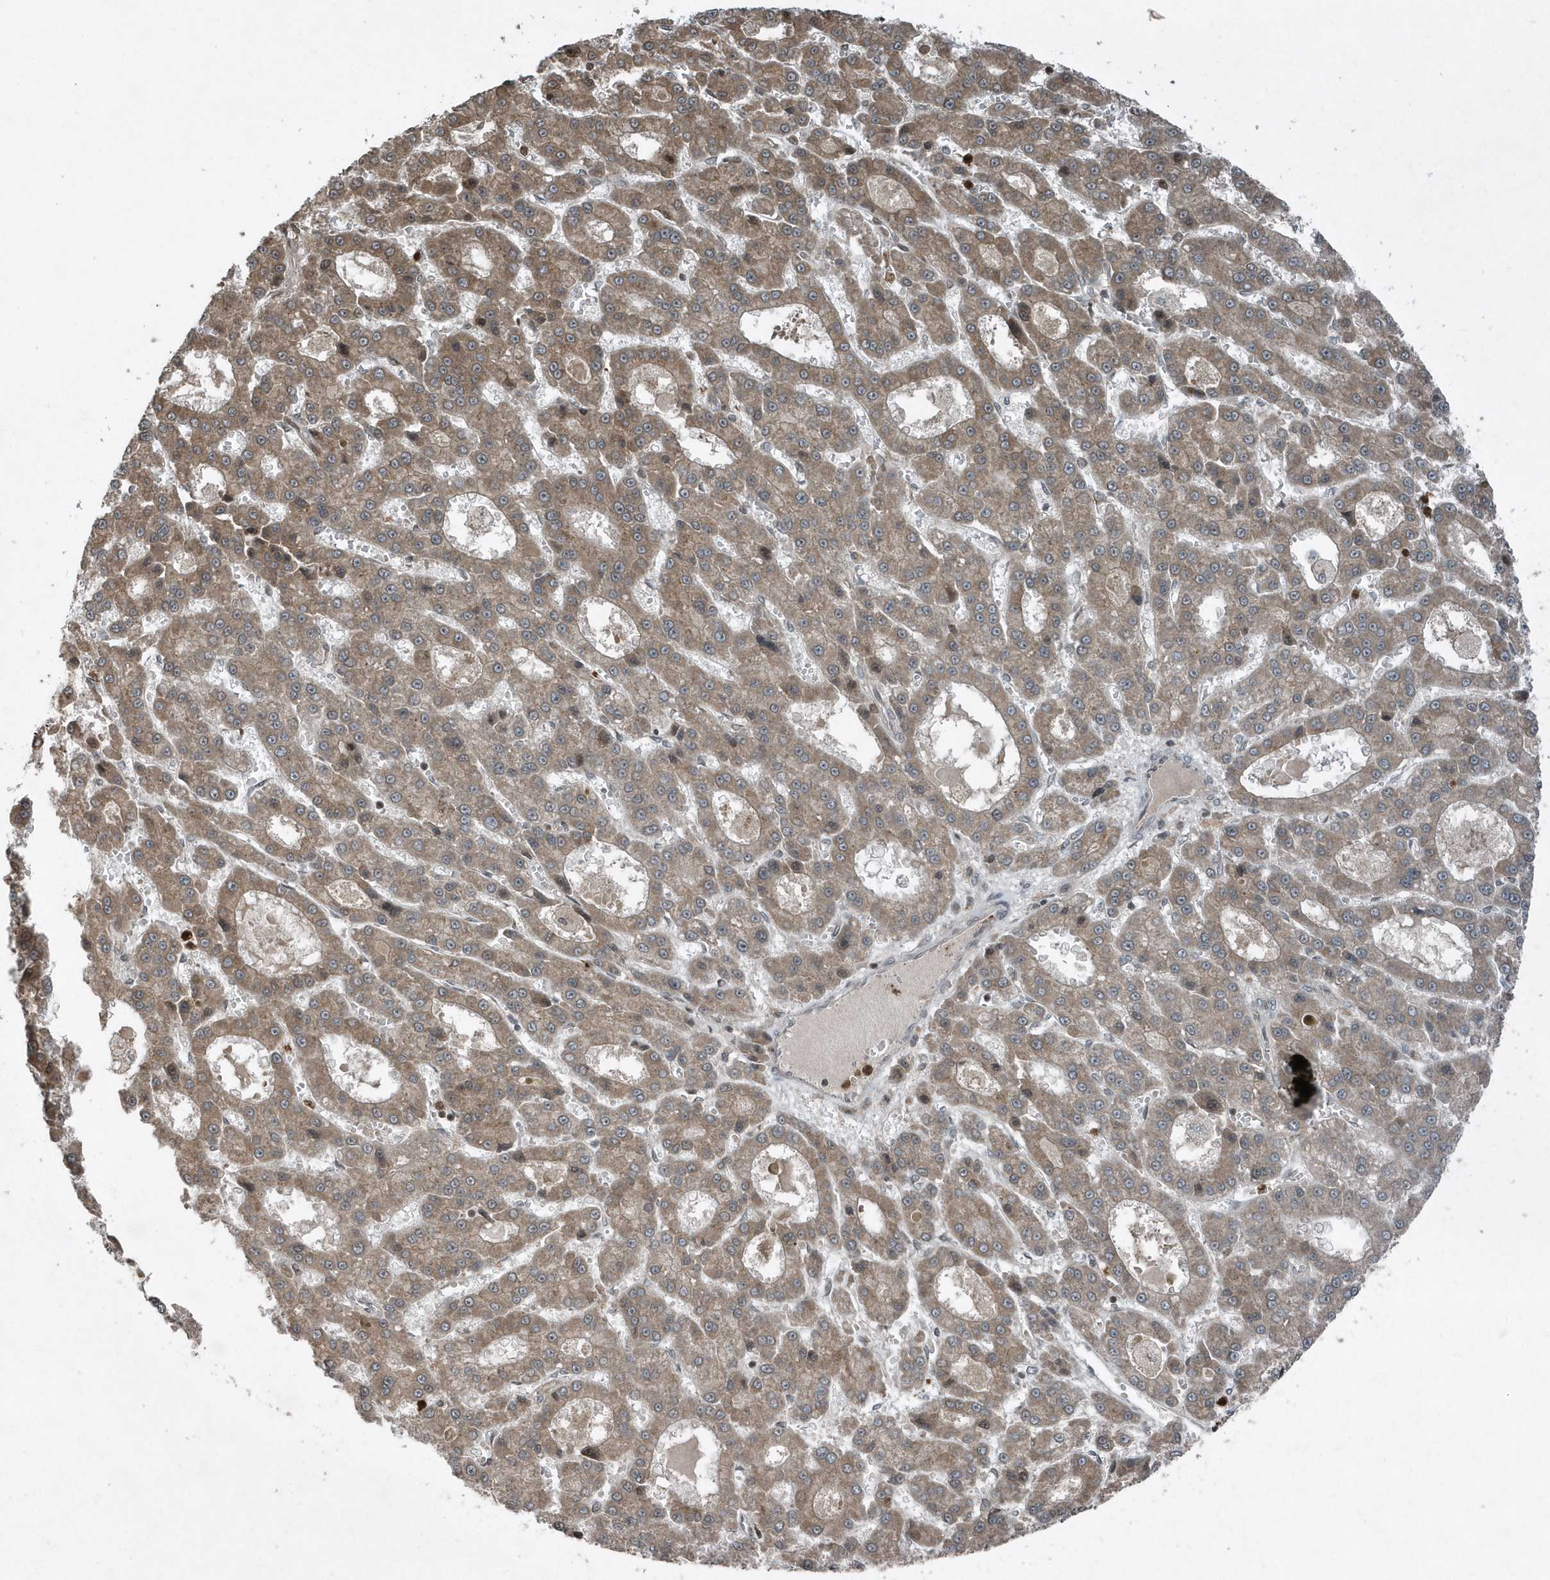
{"staining": {"intensity": "moderate", "quantity": ">75%", "location": "cytoplasmic/membranous"}, "tissue": "liver cancer", "cell_type": "Tumor cells", "image_type": "cancer", "snomed": [{"axis": "morphology", "description": "Carcinoma, Hepatocellular, NOS"}, {"axis": "topography", "description": "Liver"}], "caption": "Liver cancer (hepatocellular carcinoma) stained for a protein demonstrates moderate cytoplasmic/membranous positivity in tumor cells.", "gene": "EIF2B1", "patient": {"sex": "male", "age": 70}}